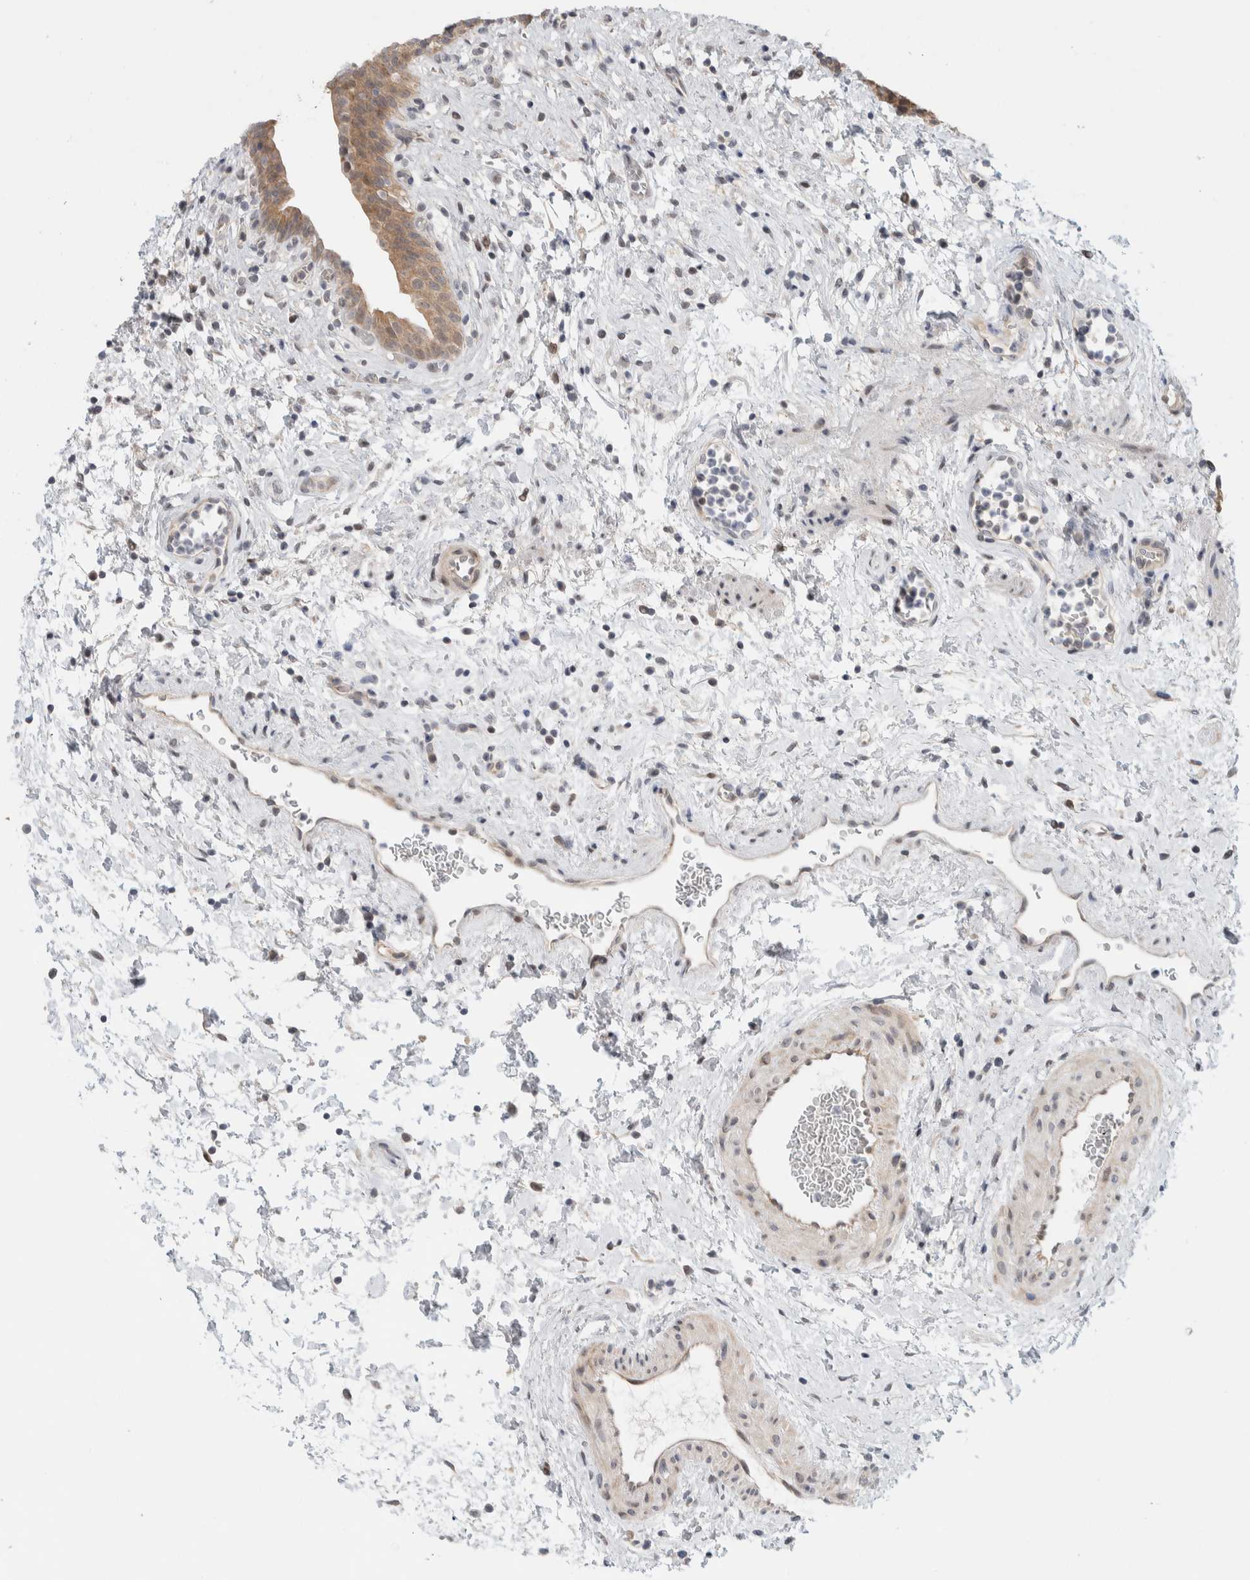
{"staining": {"intensity": "weak", "quantity": ">75%", "location": "cytoplasmic/membranous,nuclear"}, "tissue": "urinary bladder", "cell_type": "Urothelial cells", "image_type": "normal", "snomed": [{"axis": "morphology", "description": "Normal tissue, NOS"}, {"axis": "topography", "description": "Urinary bladder"}], "caption": "The histopathology image exhibits immunohistochemical staining of unremarkable urinary bladder. There is weak cytoplasmic/membranous,nuclear expression is identified in approximately >75% of urothelial cells.", "gene": "NCR3LG1", "patient": {"sex": "male", "age": 37}}